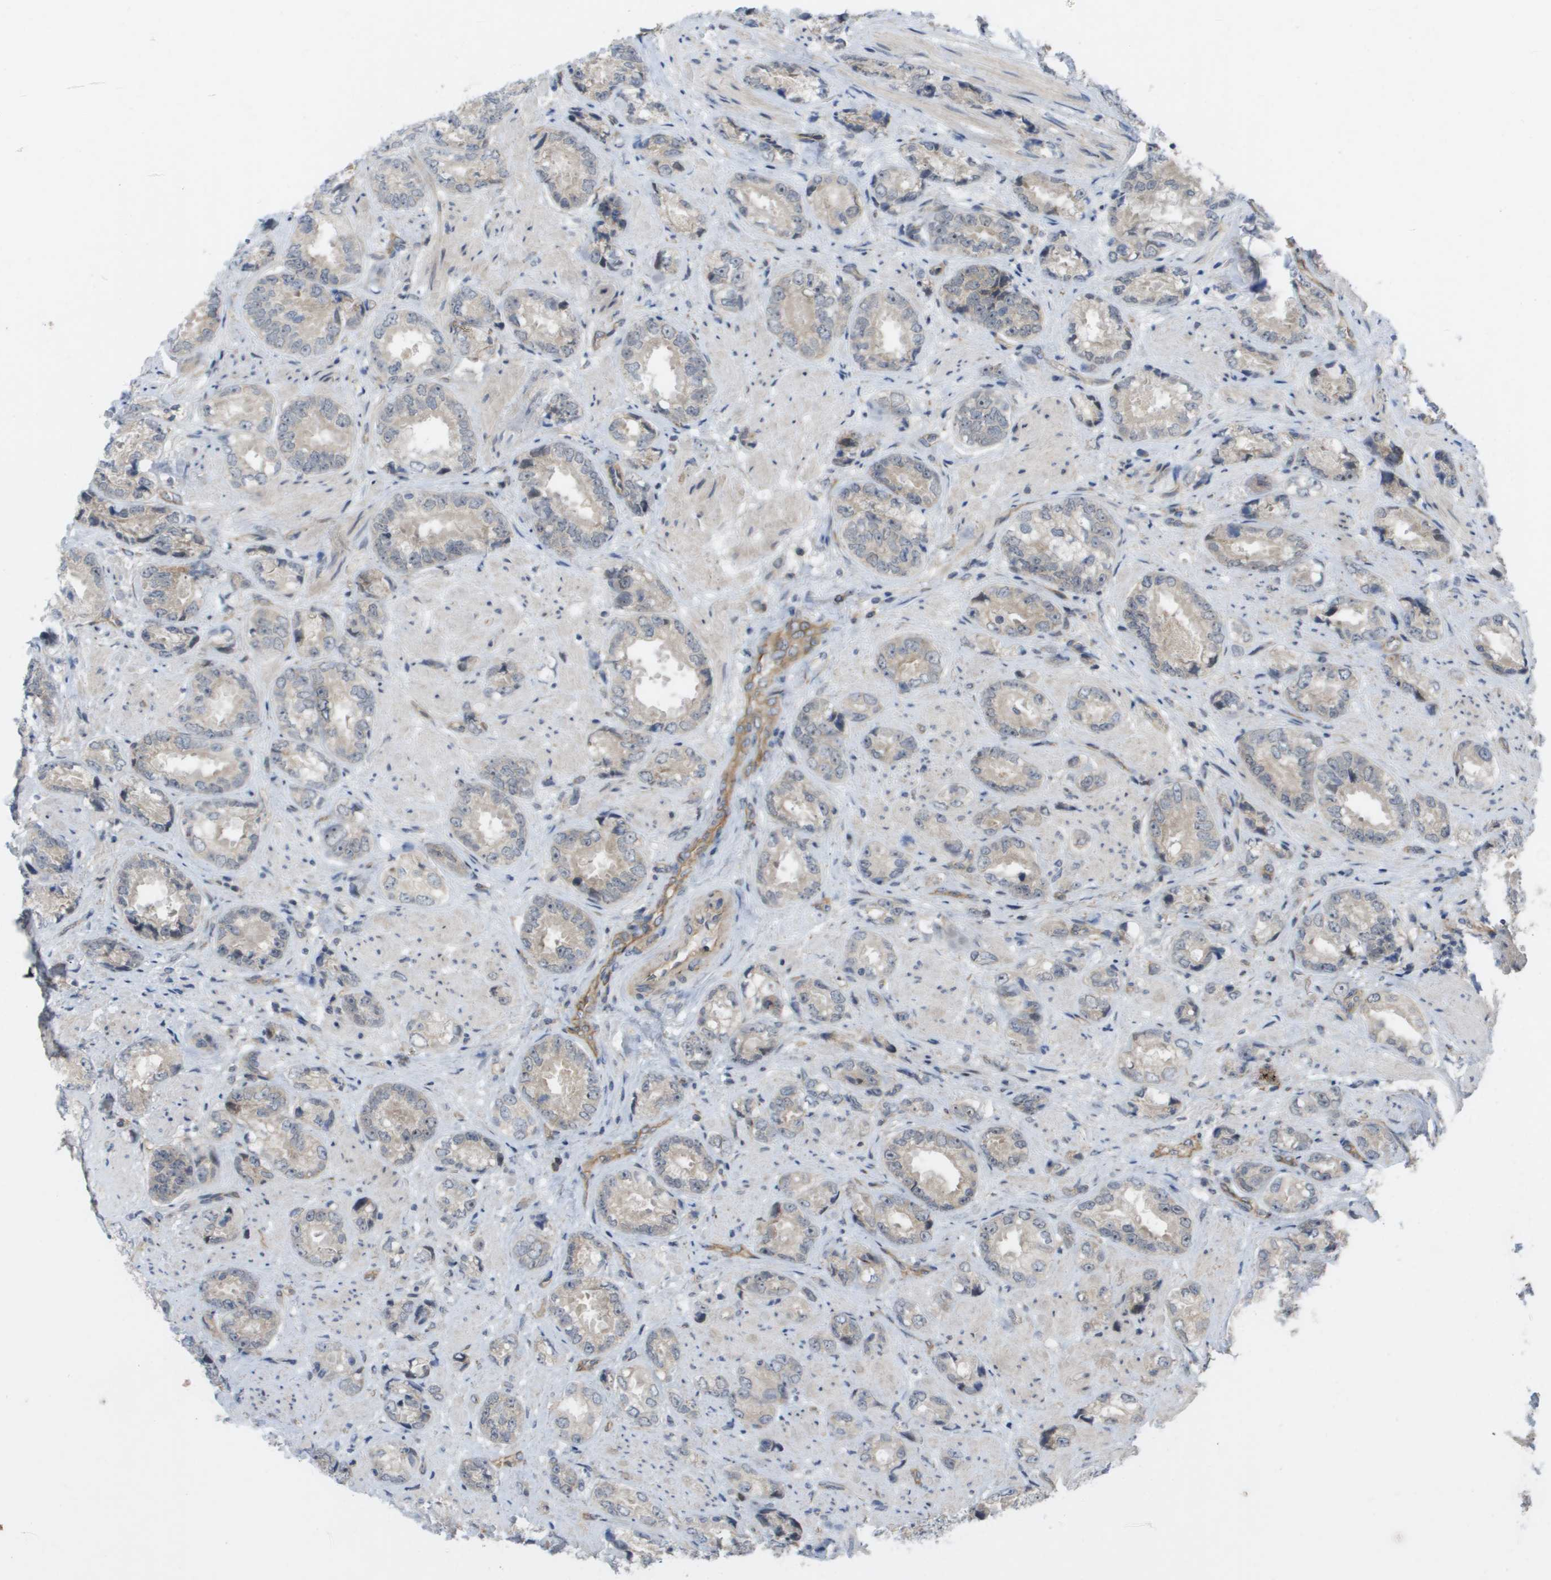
{"staining": {"intensity": "negative", "quantity": "none", "location": "none"}, "tissue": "prostate cancer", "cell_type": "Tumor cells", "image_type": "cancer", "snomed": [{"axis": "morphology", "description": "Adenocarcinoma, High grade"}, {"axis": "topography", "description": "Prostate"}], "caption": "IHC of adenocarcinoma (high-grade) (prostate) displays no positivity in tumor cells.", "gene": "MTARC2", "patient": {"sex": "male", "age": 61}}